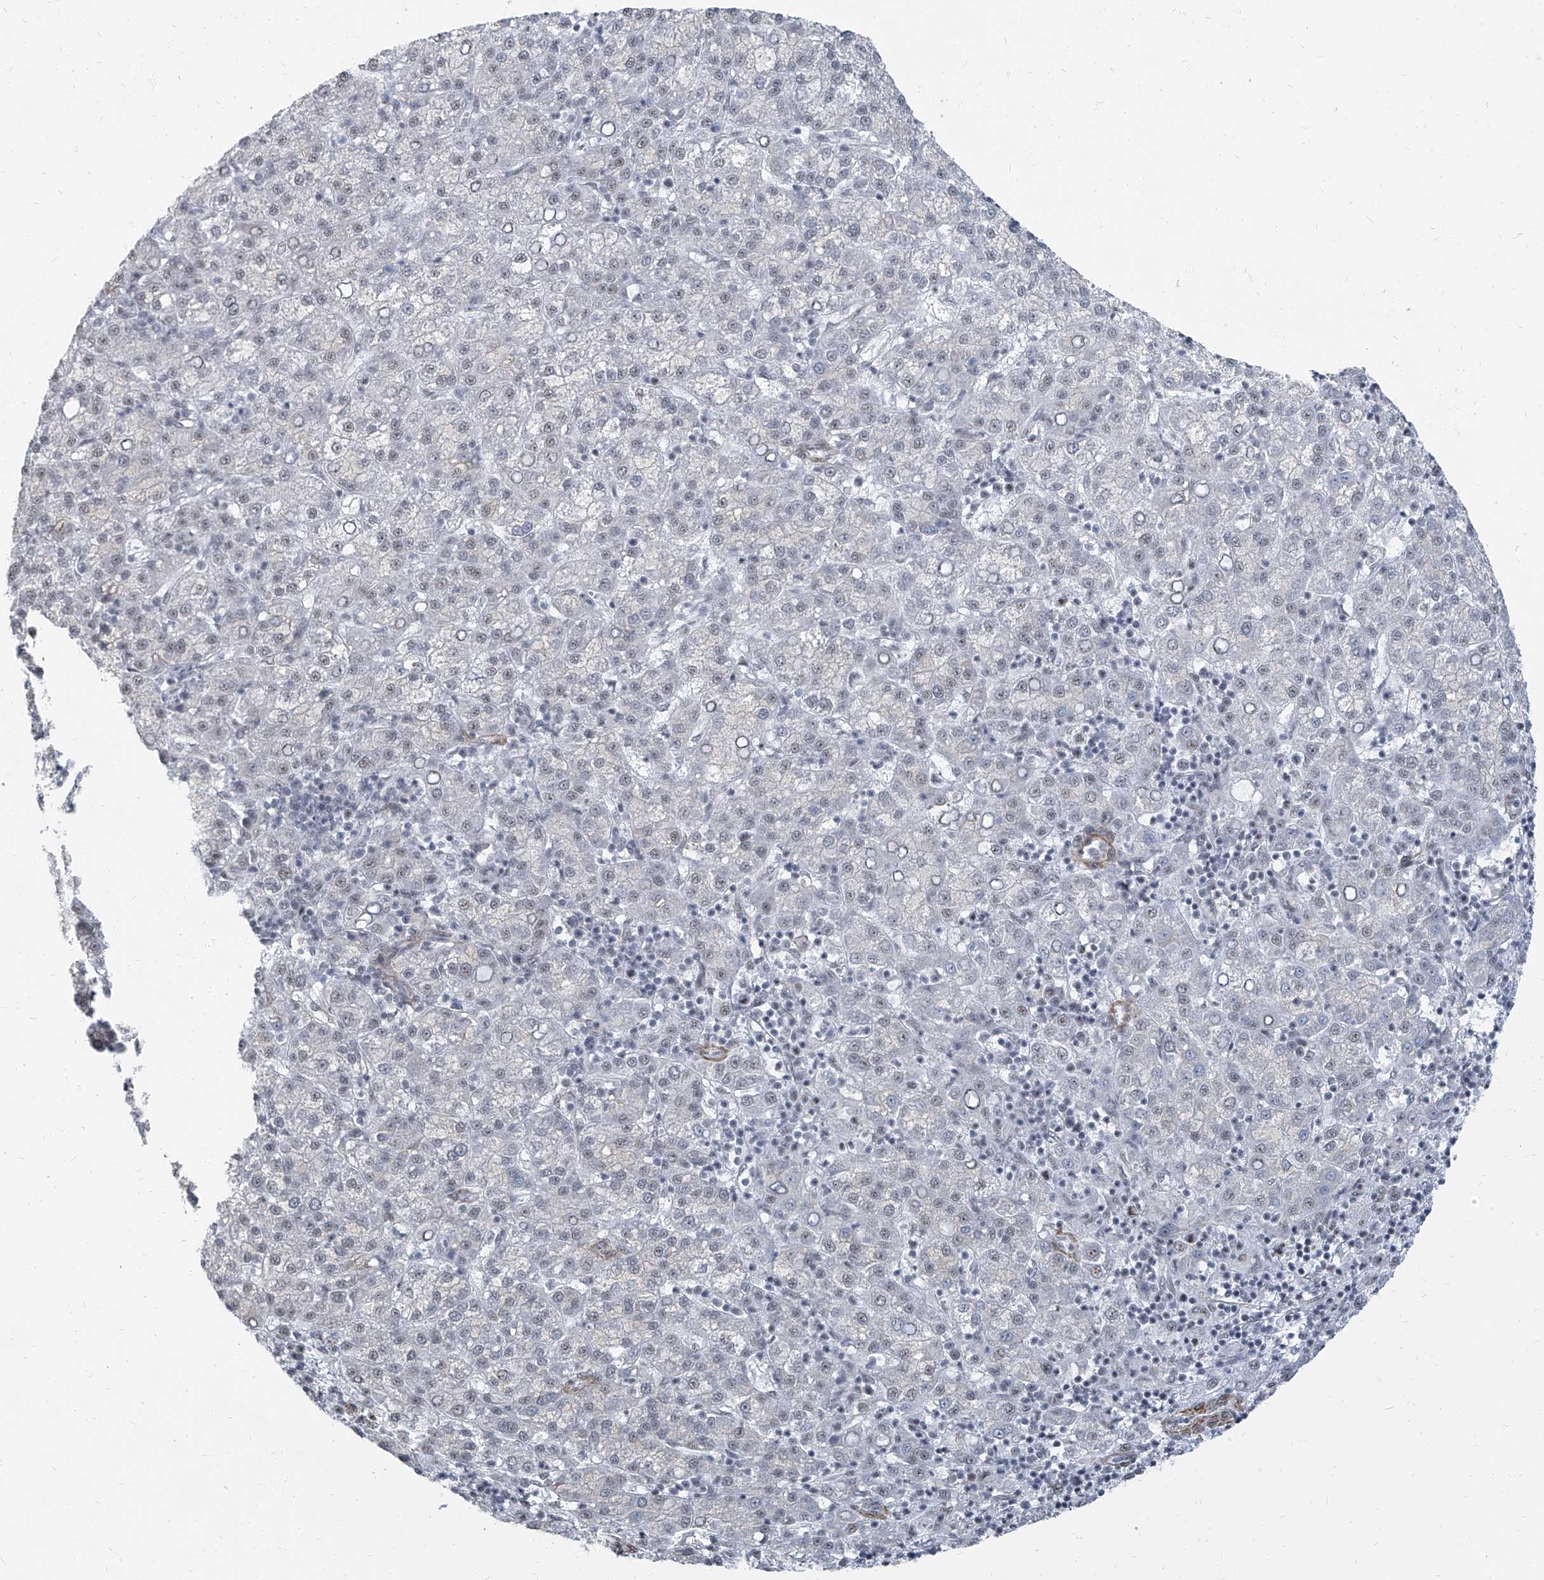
{"staining": {"intensity": "negative", "quantity": "none", "location": "none"}, "tissue": "liver cancer", "cell_type": "Tumor cells", "image_type": "cancer", "snomed": [{"axis": "morphology", "description": "Carcinoma, Hepatocellular, NOS"}, {"axis": "topography", "description": "Liver"}], "caption": "The IHC photomicrograph has no significant staining in tumor cells of liver cancer (hepatocellular carcinoma) tissue.", "gene": "TXLNB", "patient": {"sex": "female", "age": 58}}